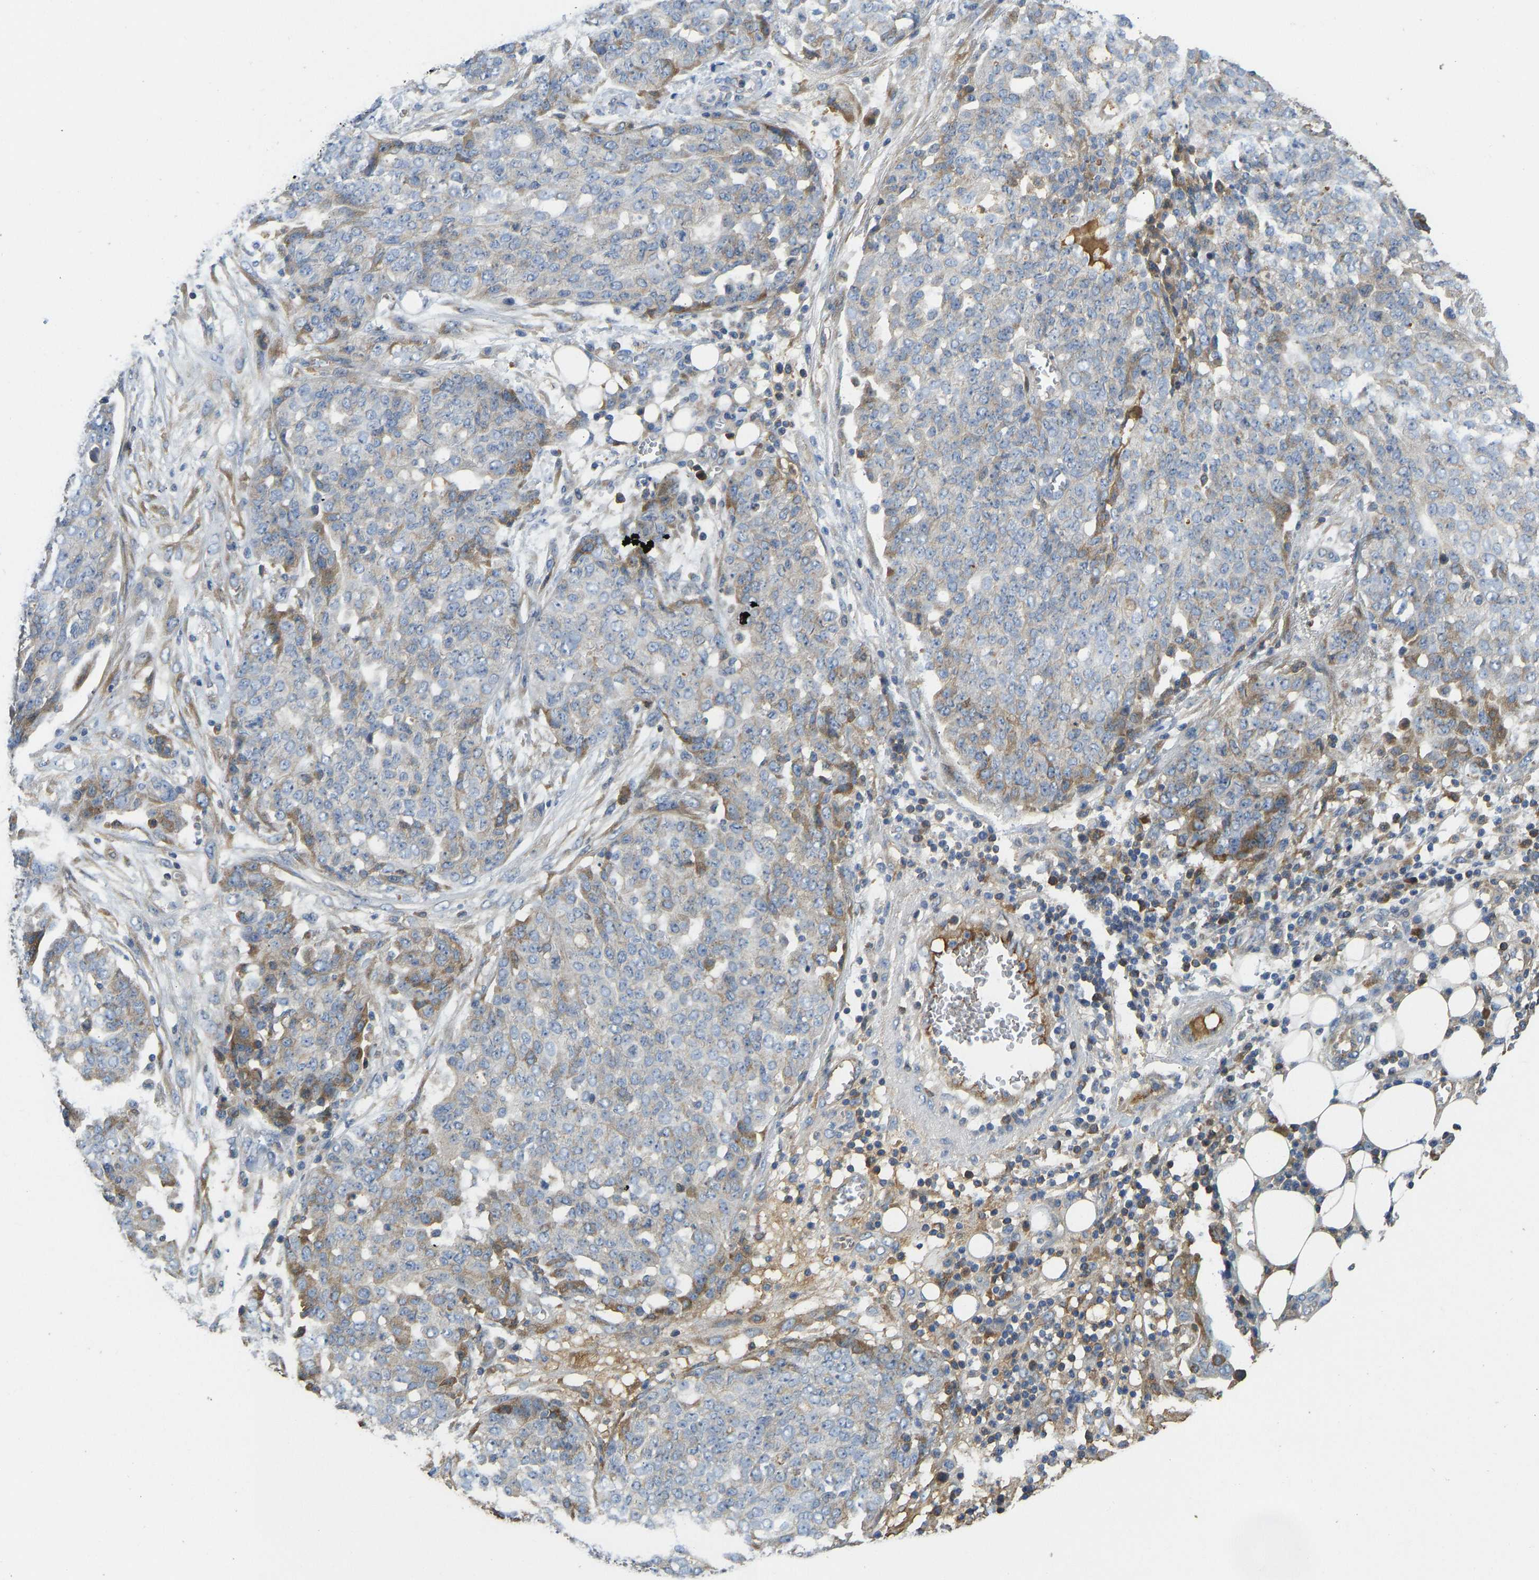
{"staining": {"intensity": "moderate", "quantity": "<25%", "location": "cytoplasmic/membranous"}, "tissue": "ovarian cancer", "cell_type": "Tumor cells", "image_type": "cancer", "snomed": [{"axis": "morphology", "description": "Cystadenocarcinoma, serous, NOS"}, {"axis": "topography", "description": "Soft tissue"}, {"axis": "topography", "description": "Ovary"}], "caption": "Human ovarian cancer (serous cystadenocarcinoma) stained for a protein (brown) shows moderate cytoplasmic/membranous positive staining in approximately <25% of tumor cells.", "gene": "VCPKMT", "patient": {"sex": "female", "age": 57}}